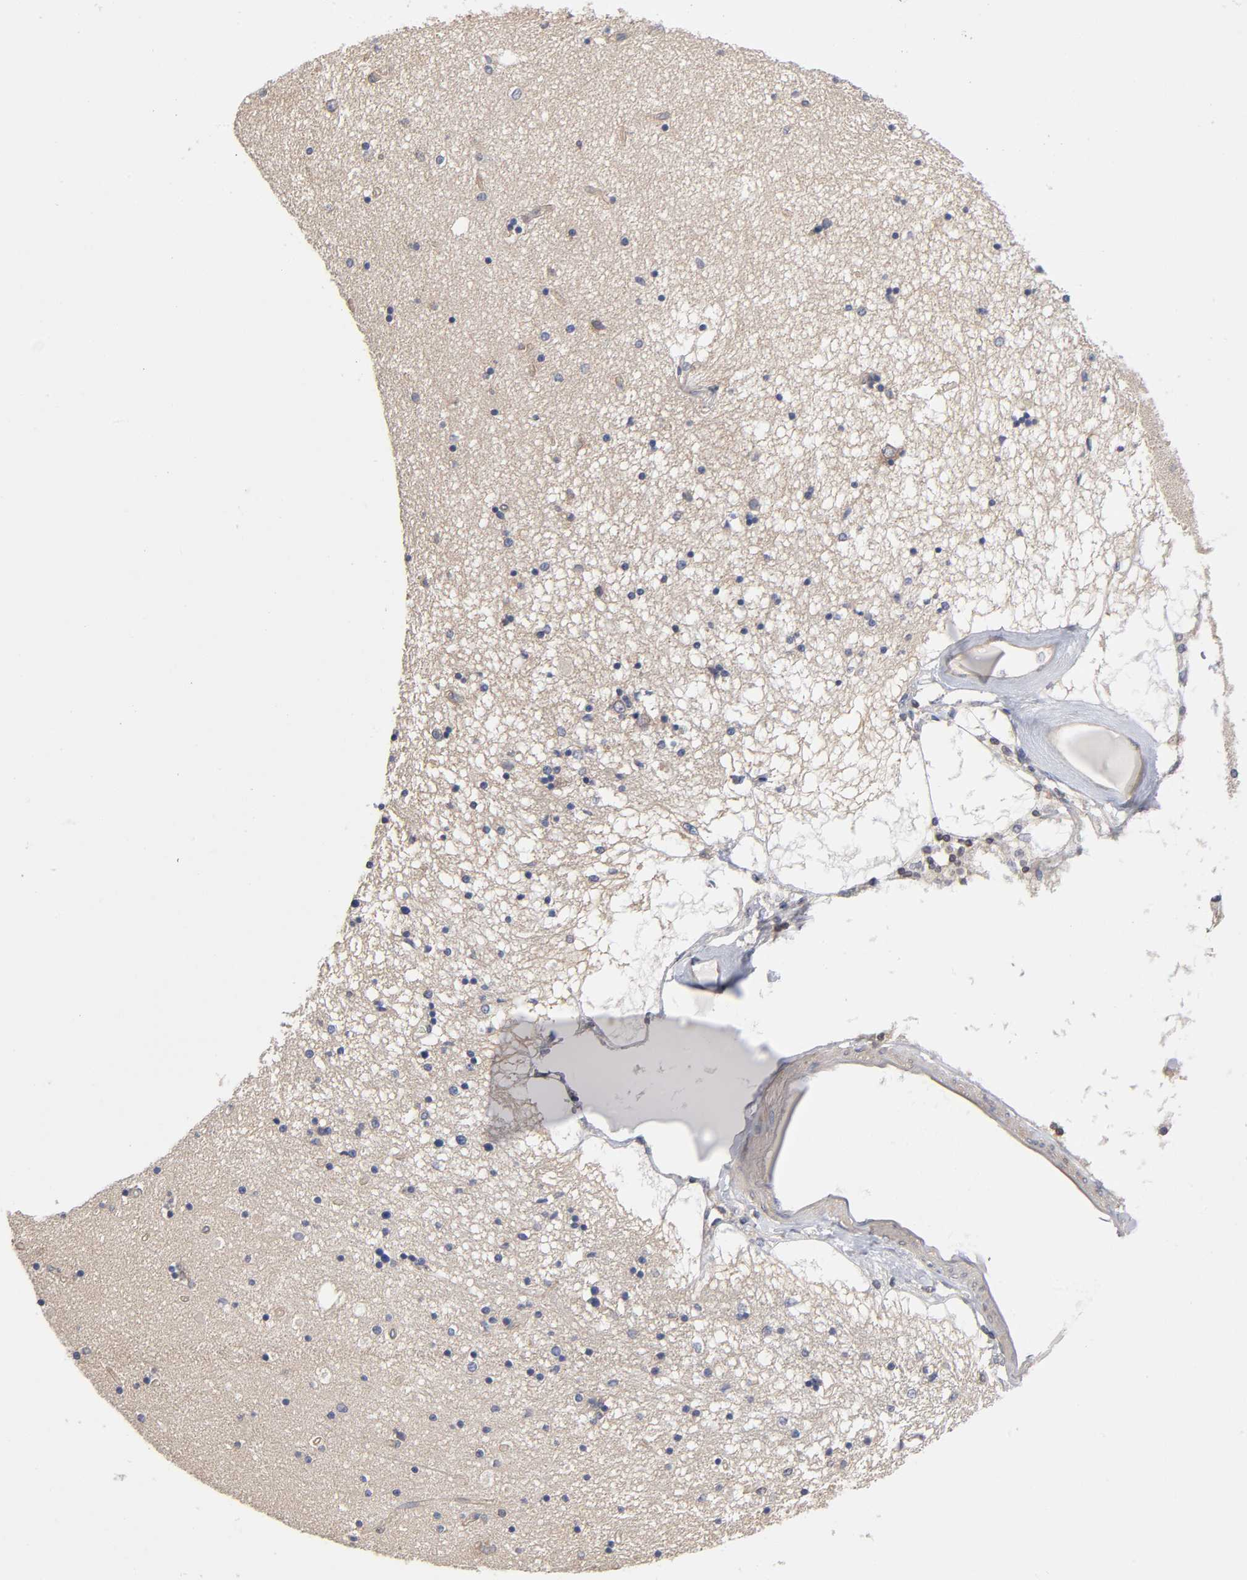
{"staining": {"intensity": "weak", "quantity": "<25%", "location": "cytoplasmic/membranous"}, "tissue": "hippocampus", "cell_type": "Glial cells", "image_type": "normal", "snomed": [{"axis": "morphology", "description": "Normal tissue, NOS"}, {"axis": "topography", "description": "Hippocampus"}], "caption": "The micrograph demonstrates no staining of glial cells in normal hippocampus.", "gene": "STRN3", "patient": {"sex": "female", "age": 54}}